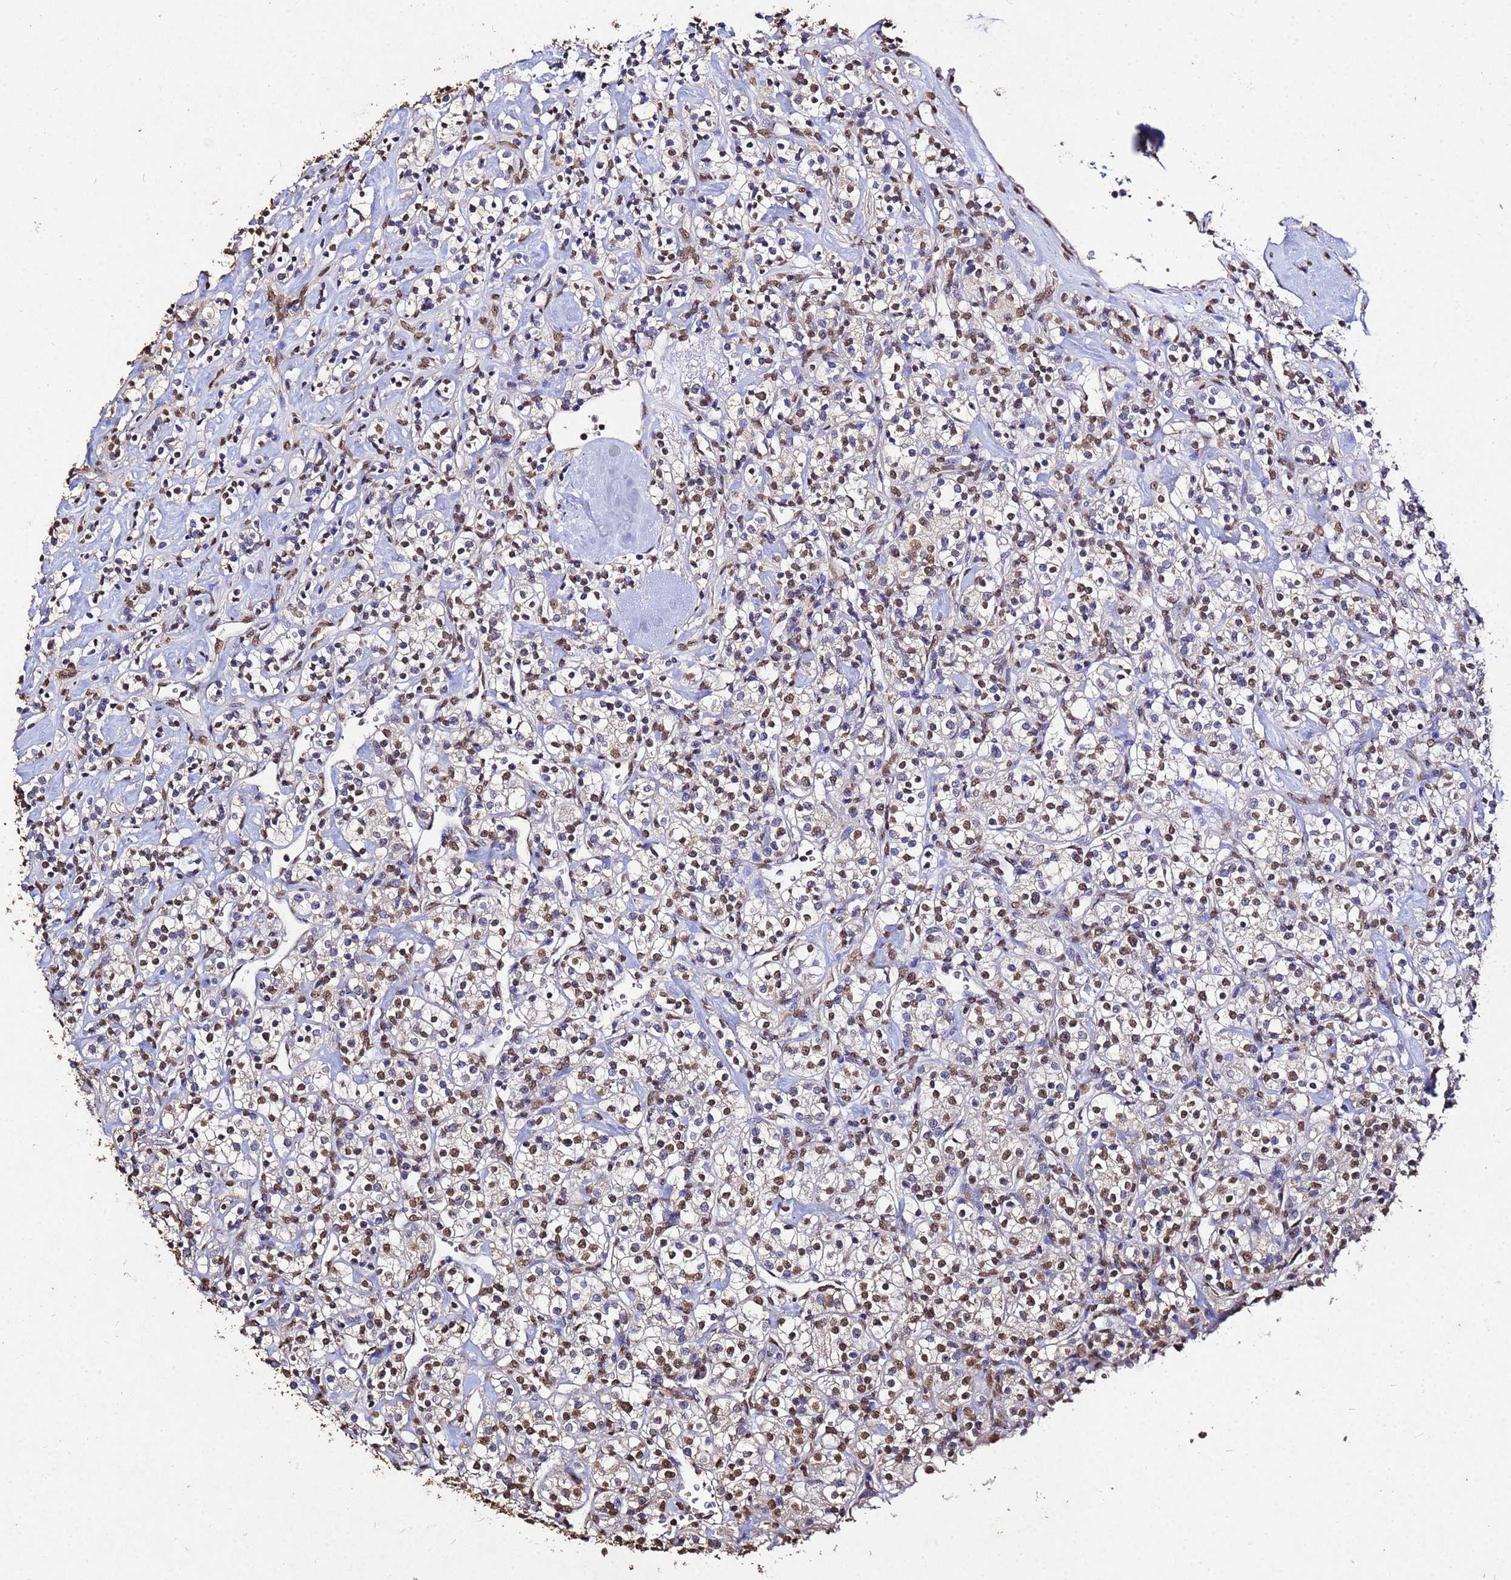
{"staining": {"intensity": "moderate", "quantity": "25%-75%", "location": "nuclear"}, "tissue": "renal cancer", "cell_type": "Tumor cells", "image_type": "cancer", "snomed": [{"axis": "morphology", "description": "Adenocarcinoma, NOS"}, {"axis": "topography", "description": "Kidney"}], "caption": "Human adenocarcinoma (renal) stained with a protein marker demonstrates moderate staining in tumor cells.", "gene": "MYOCD", "patient": {"sex": "male", "age": 77}}